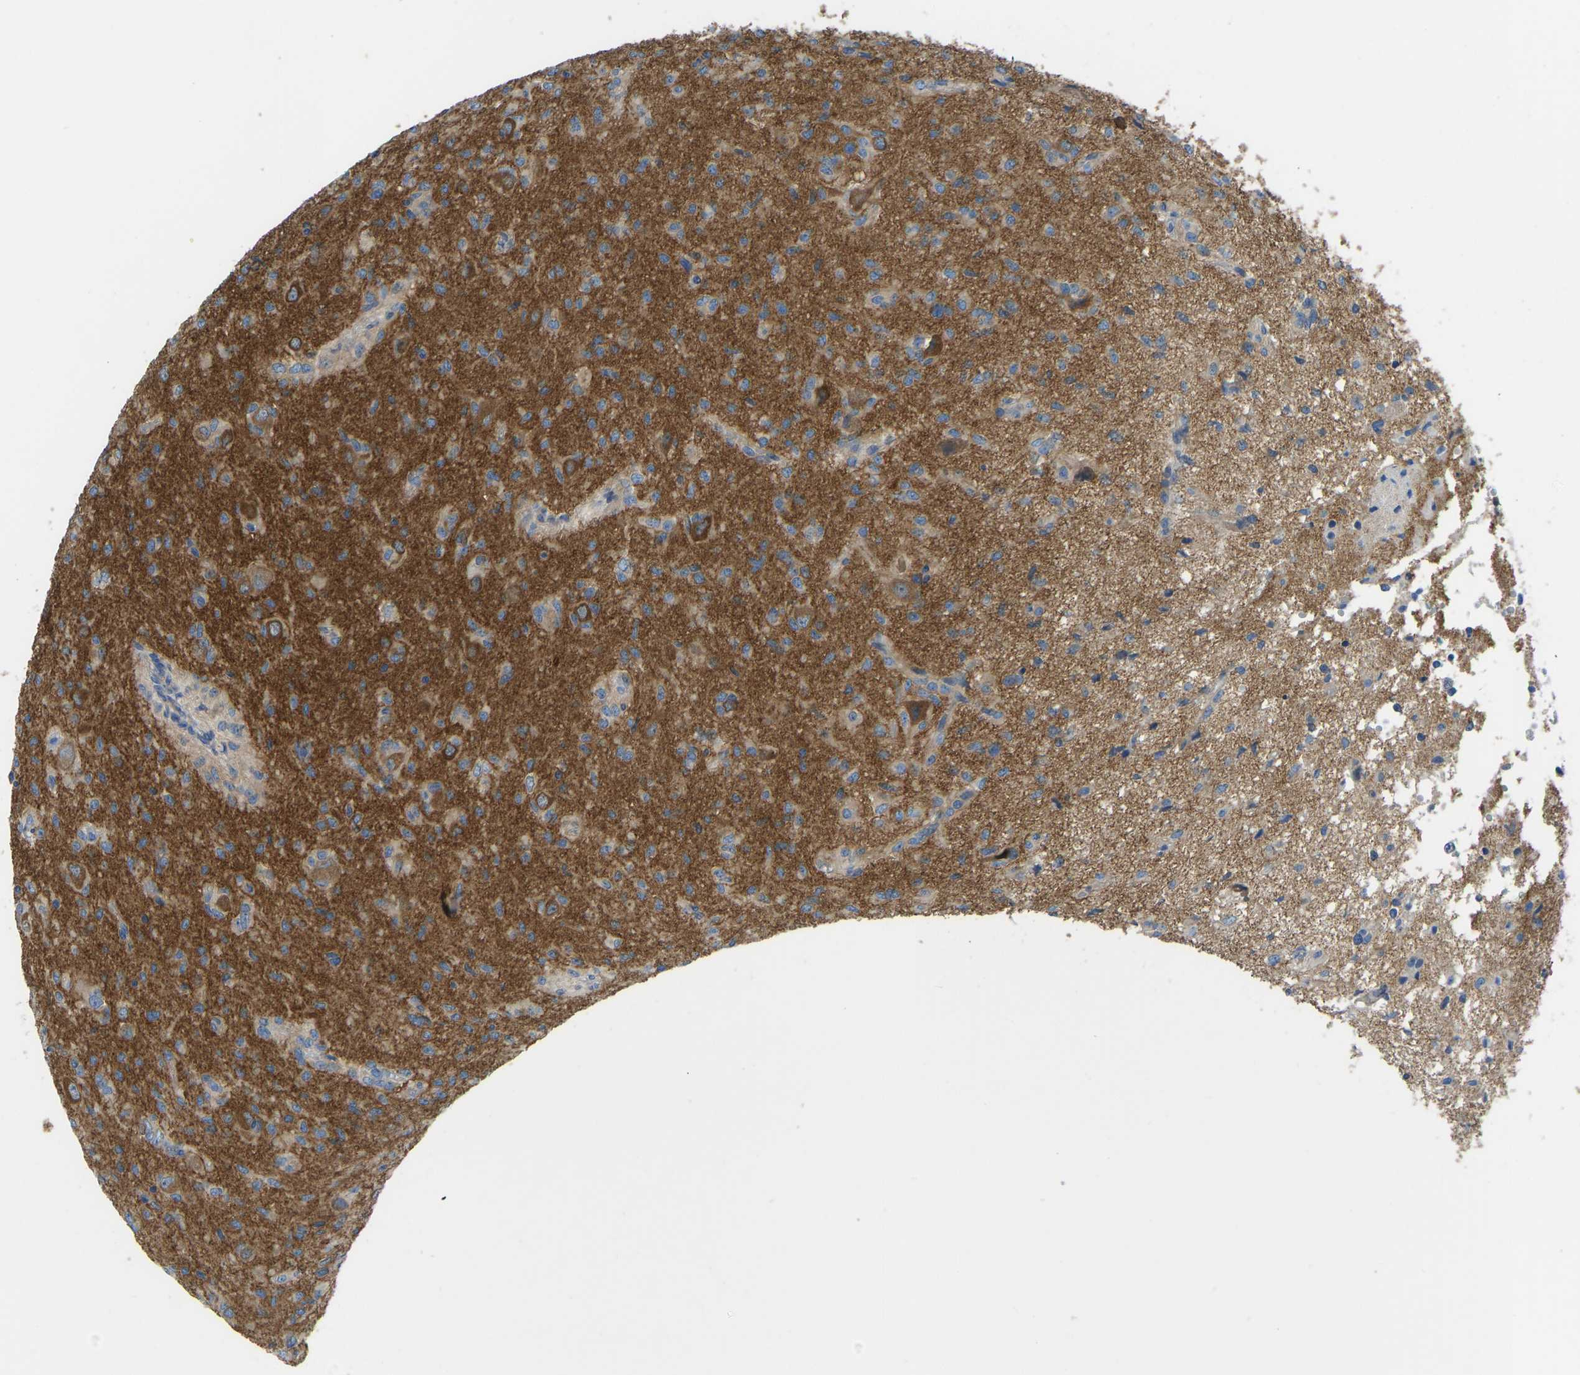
{"staining": {"intensity": "strong", "quantity": "<25%", "location": "cytoplasmic/membranous"}, "tissue": "glioma", "cell_type": "Tumor cells", "image_type": "cancer", "snomed": [{"axis": "morphology", "description": "Glioma, malignant, High grade"}, {"axis": "topography", "description": "Brain"}], "caption": "Brown immunohistochemical staining in human glioma demonstrates strong cytoplasmic/membranous positivity in approximately <25% of tumor cells.", "gene": "PPP3CA", "patient": {"sex": "female", "age": 59}}